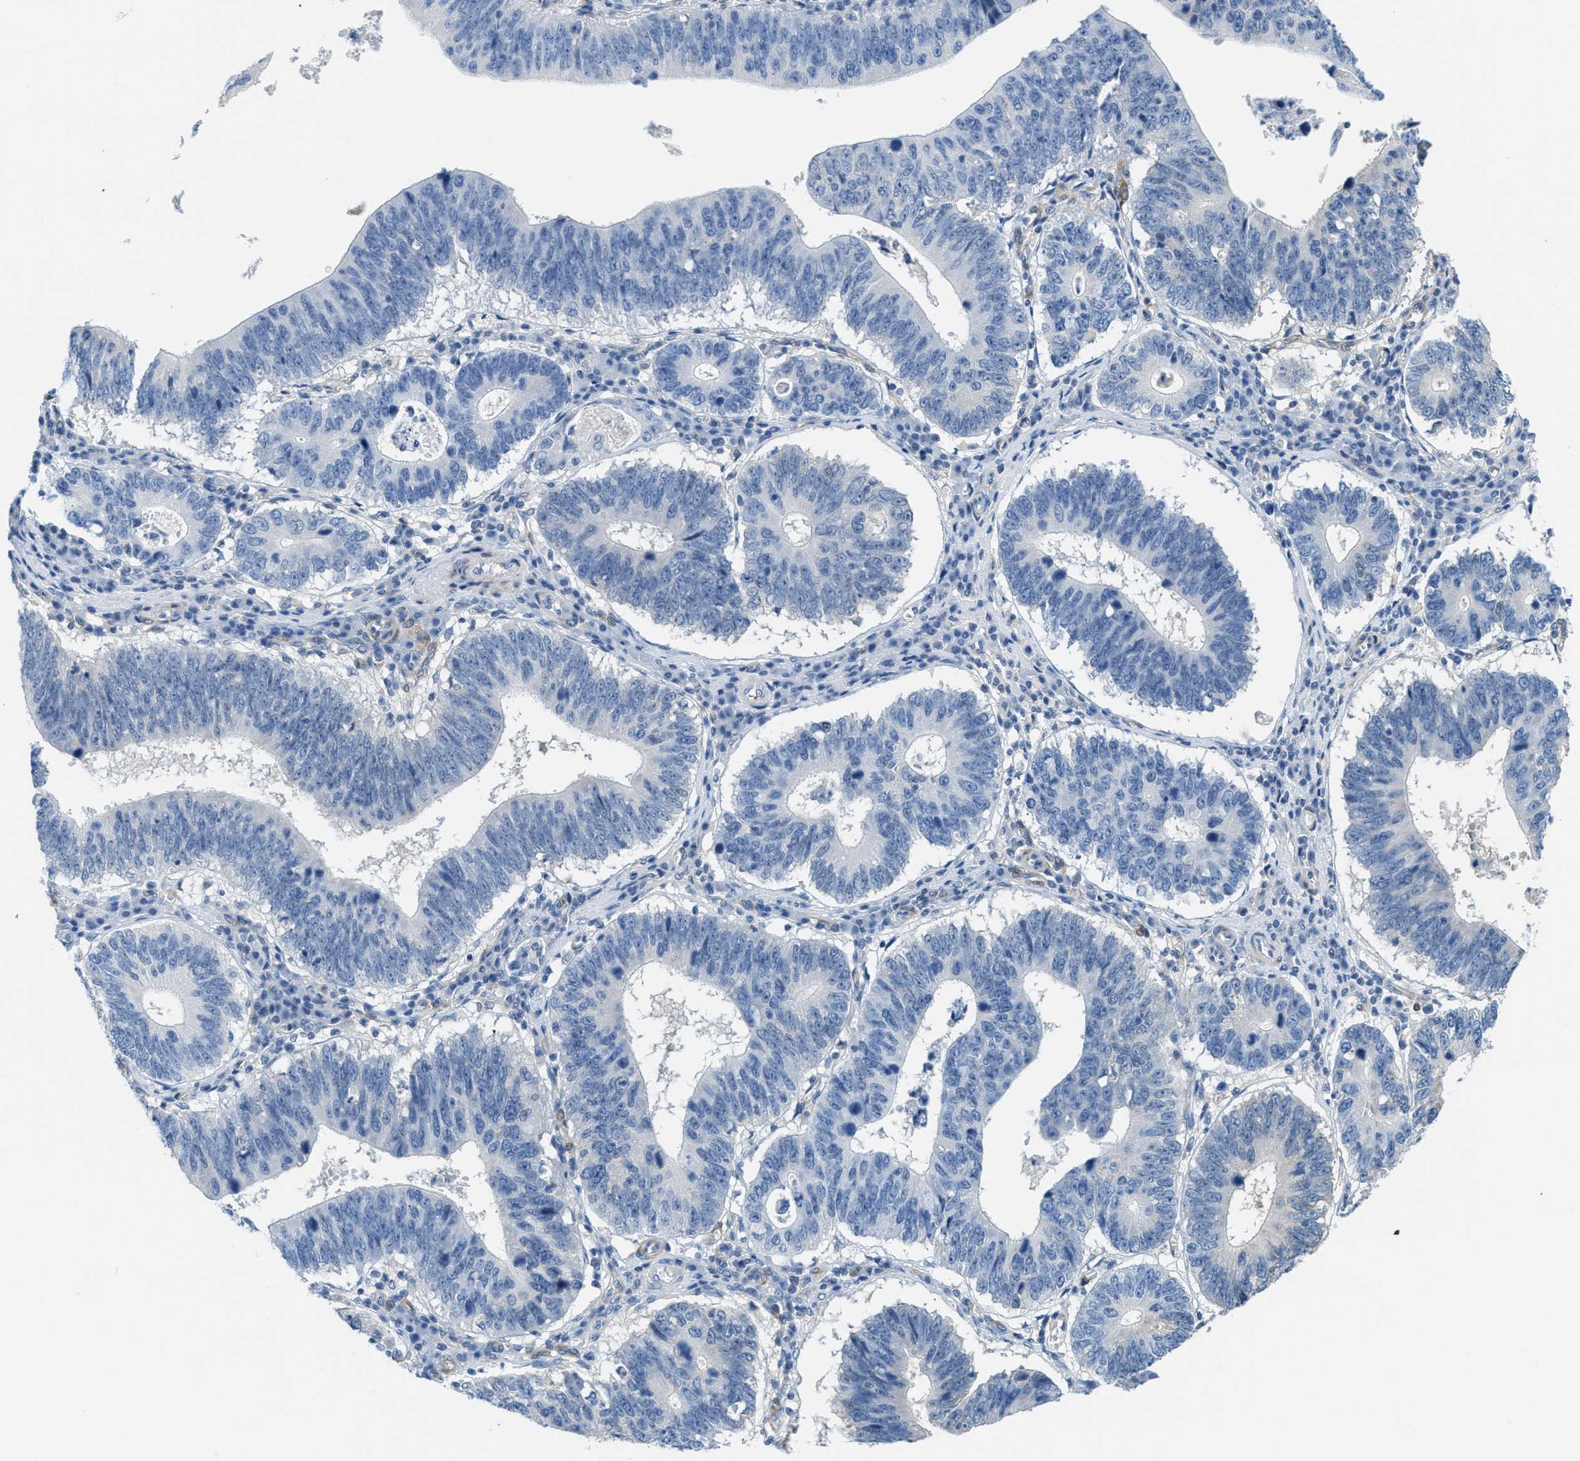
{"staining": {"intensity": "negative", "quantity": "none", "location": "none"}, "tissue": "stomach cancer", "cell_type": "Tumor cells", "image_type": "cancer", "snomed": [{"axis": "morphology", "description": "Adenocarcinoma, NOS"}, {"axis": "topography", "description": "Stomach"}], "caption": "This is an immunohistochemistry (IHC) histopathology image of stomach cancer (adenocarcinoma). There is no staining in tumor cells.", "gene": "MAPRE2", "patient": {"sex": "male", "age": 59}}